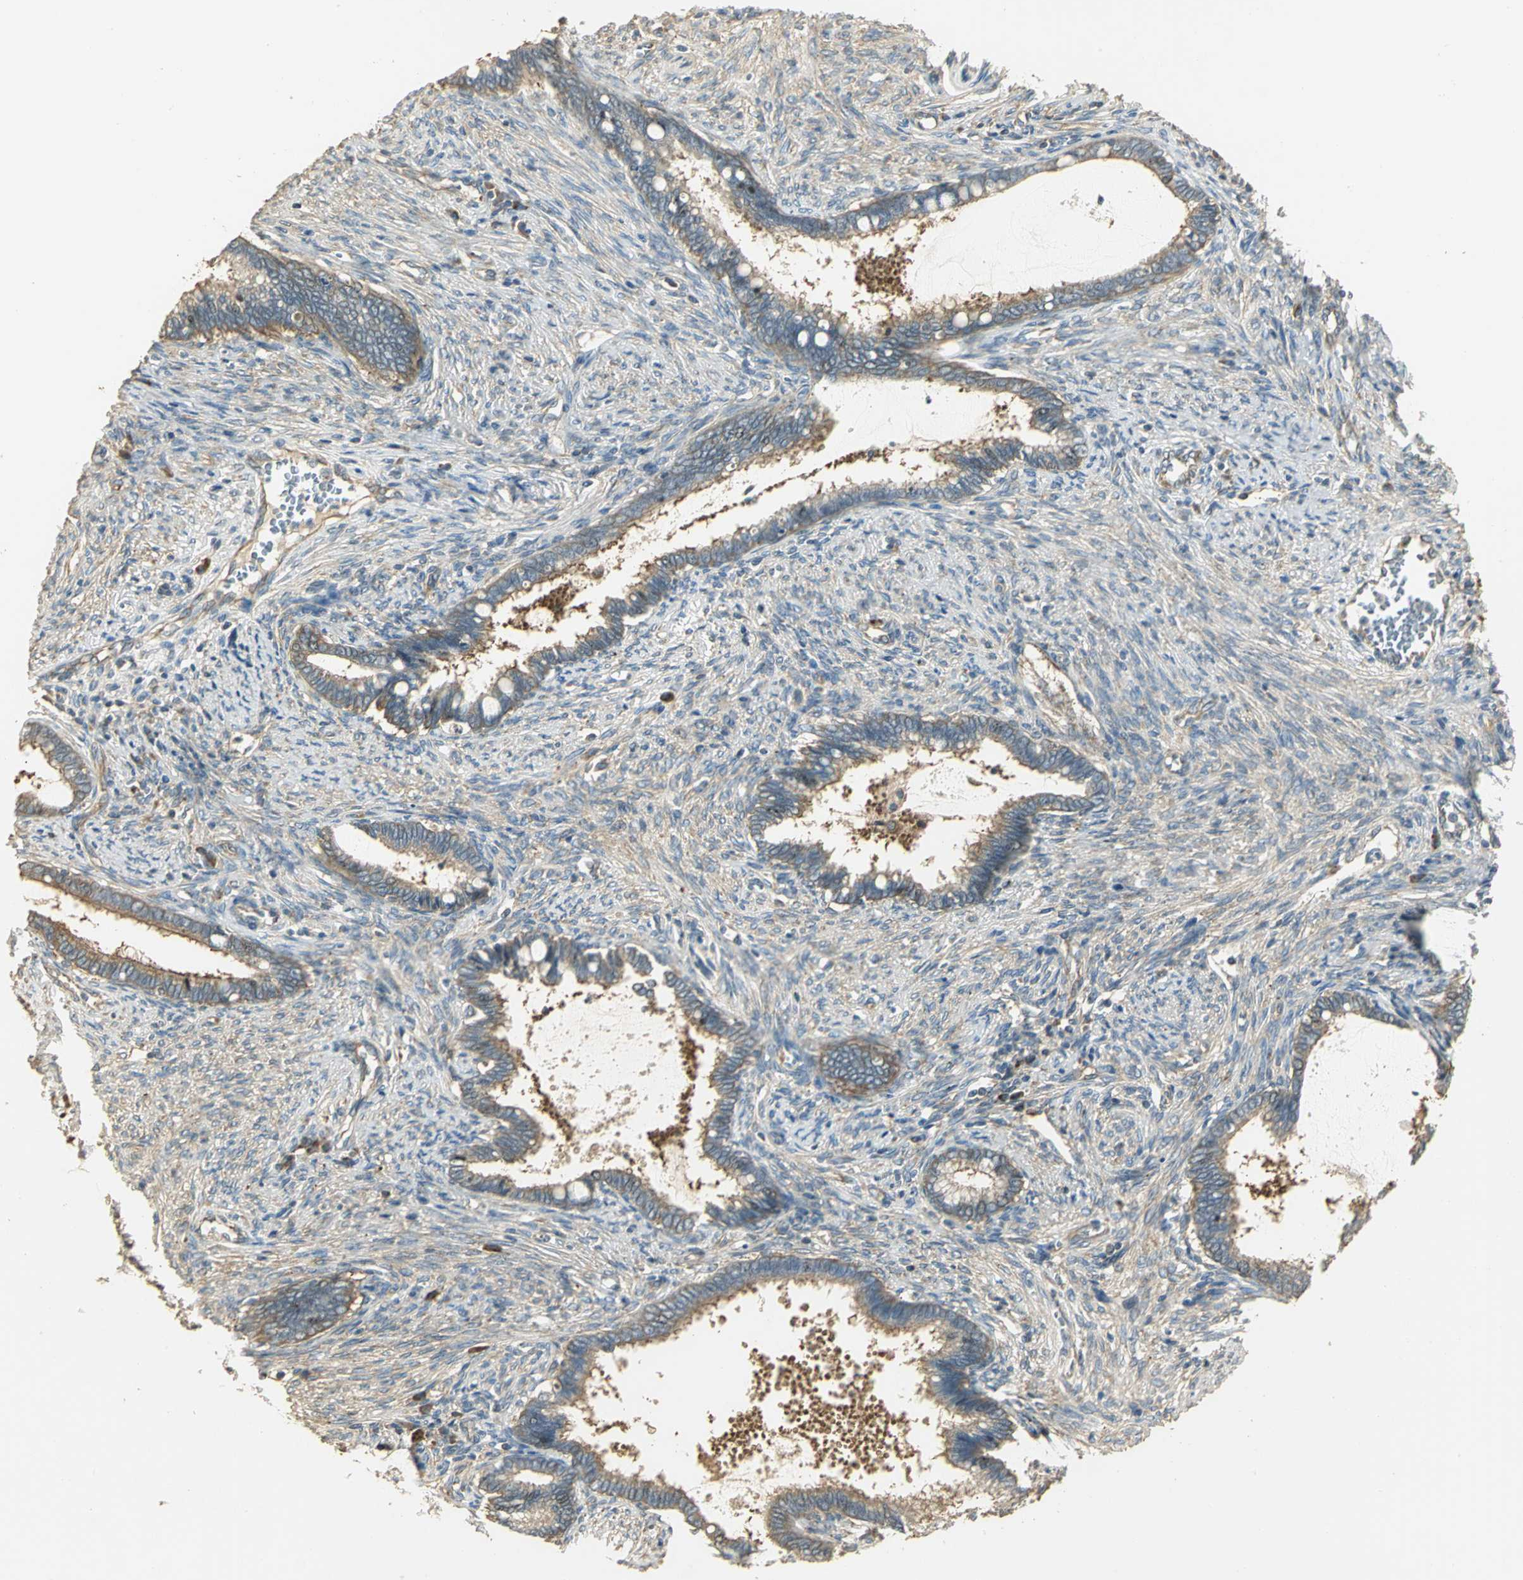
{"staining": {"intensity": "moderate", "quantity": ">75%", "location": "cytoplasmic/membranous"}, "tissue": "cervical cancer", "cell_type": "Tumor cells", "image_type": "cancer", "snomed": [{"axis": "morphology", "description": "Adenocarcinoma, NOS"}, {"axis": "topography", "description": "Cervix"}], "caption": "Cervical adenocarcinoma stained for a protein (brown) demonstrates moderate cytoplasmic/membranous positive expression in approximately >75% of tumor cells.", "gene": "RARS1", "patient": {"sex": "female", "age": 44}}